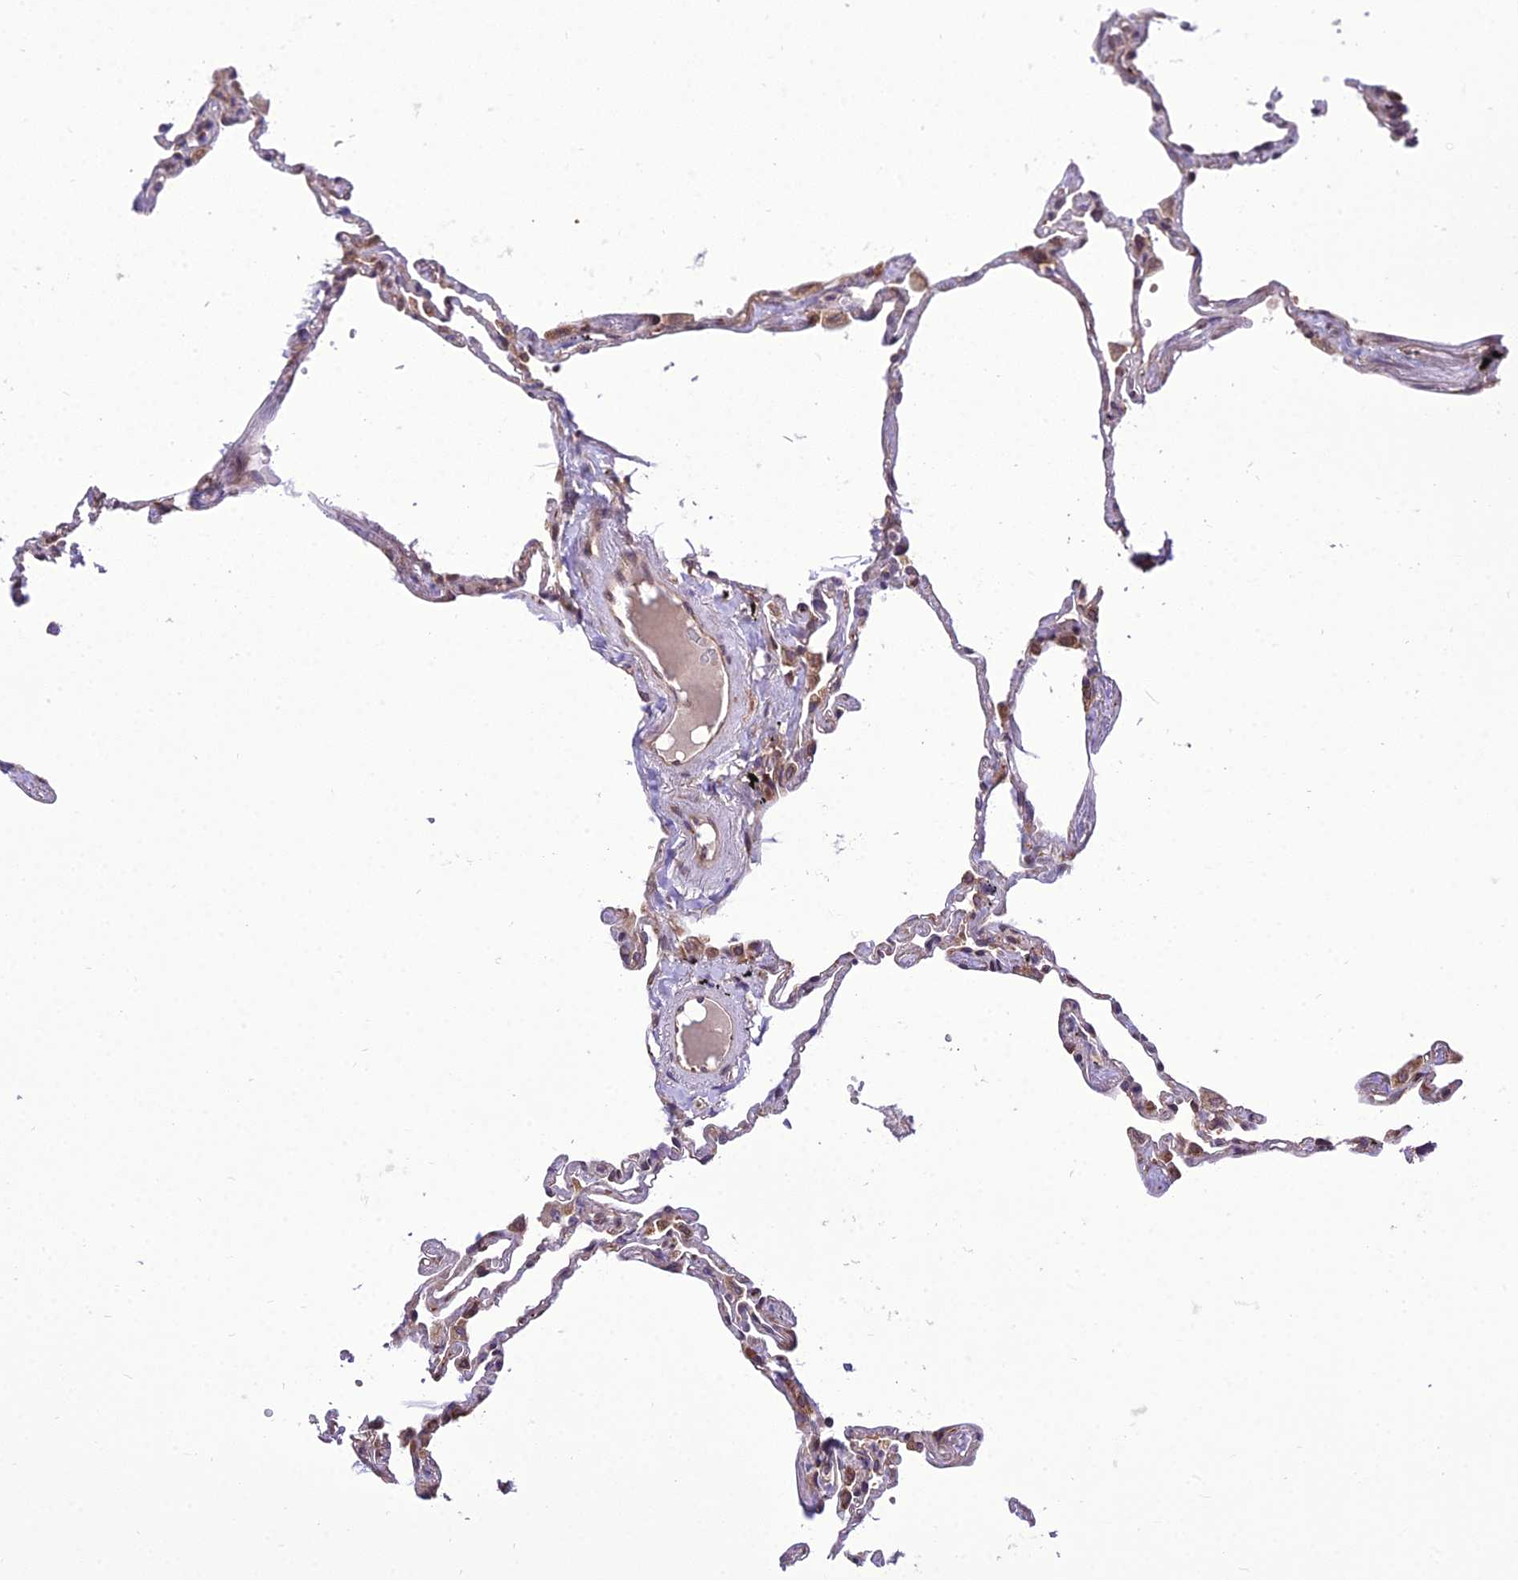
{"staining": {"intensity": "moderate", "quantity": "<25%", "location": "cytoplasmic/membranous"}, "tissue": "lung", "cell_type": "Alveolar cells", "image_type": "normal", "snomed": [{"axis": "morphology", "description": "Normal tissue, NOS"}, {"axis": "topography", "description": "Lung"}], "caption": "Moderate cytoplasmic/membranous staining is identified in approximately <25% of alveolar cells in unremarkable lung.", "gene": "DHCR7", "patient": {"sex": "female", "age": 67}}